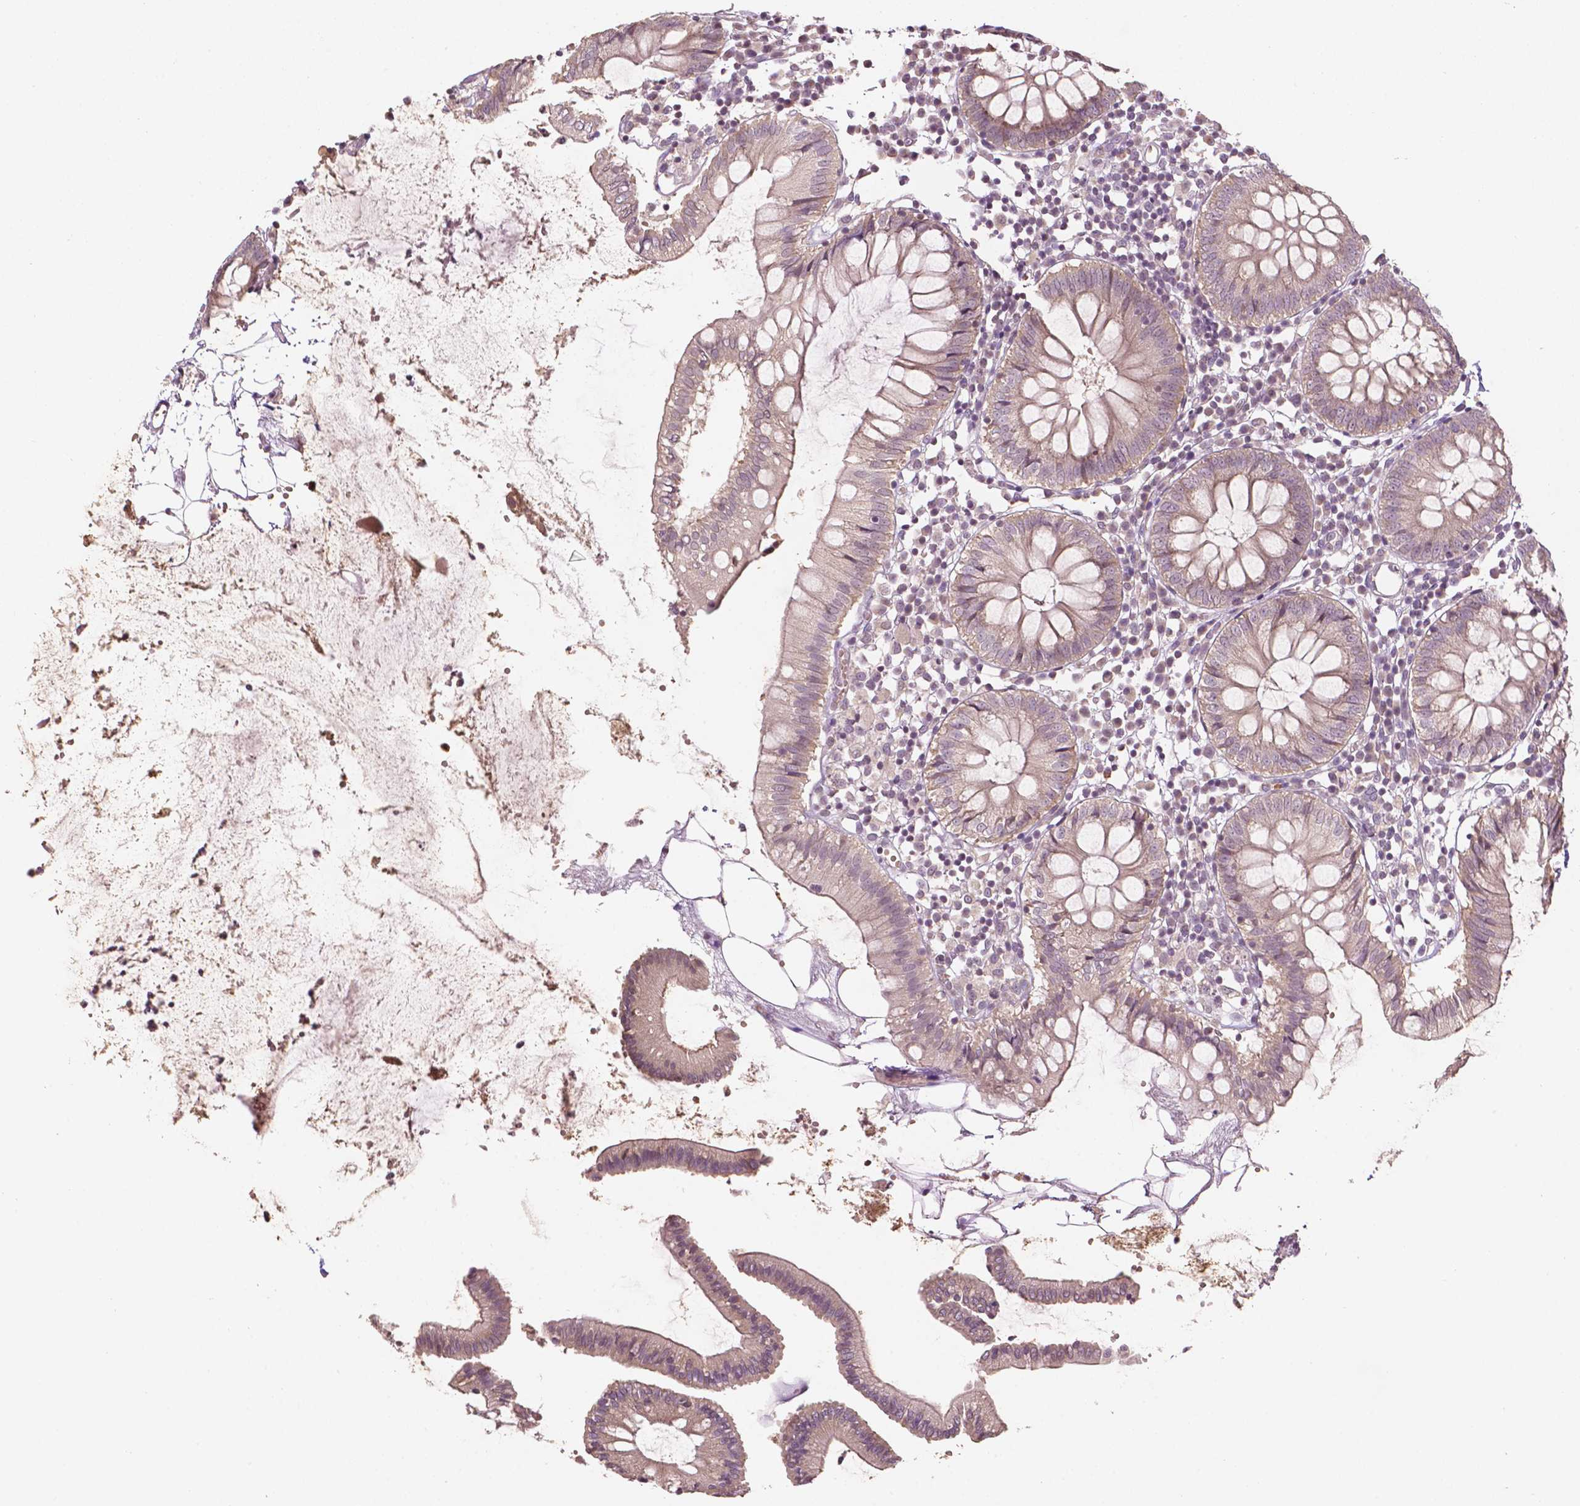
{"staining": {"intensity": "negative", "quantity": "none", "location": "none"}, "tissue": "colon", "cell_type": "Endothelial cells", "image_type": "normal", "snomed": [{"axis": "morphology", "description": "Normal tissue, NOS"}, {"axis": "morphology", "description": "Adenocarcinoma, NOS"}, {"axis": "topography", "description": "Colon"}], "caption": "DAB immunohistochemical staining of benign colon shows no significant staining in endothelial cells. (Brightfield microscopy of DAB IHC at high magnification).", "gene": "NOS1AP", "patient": {"sex": "male", "age": 83}}